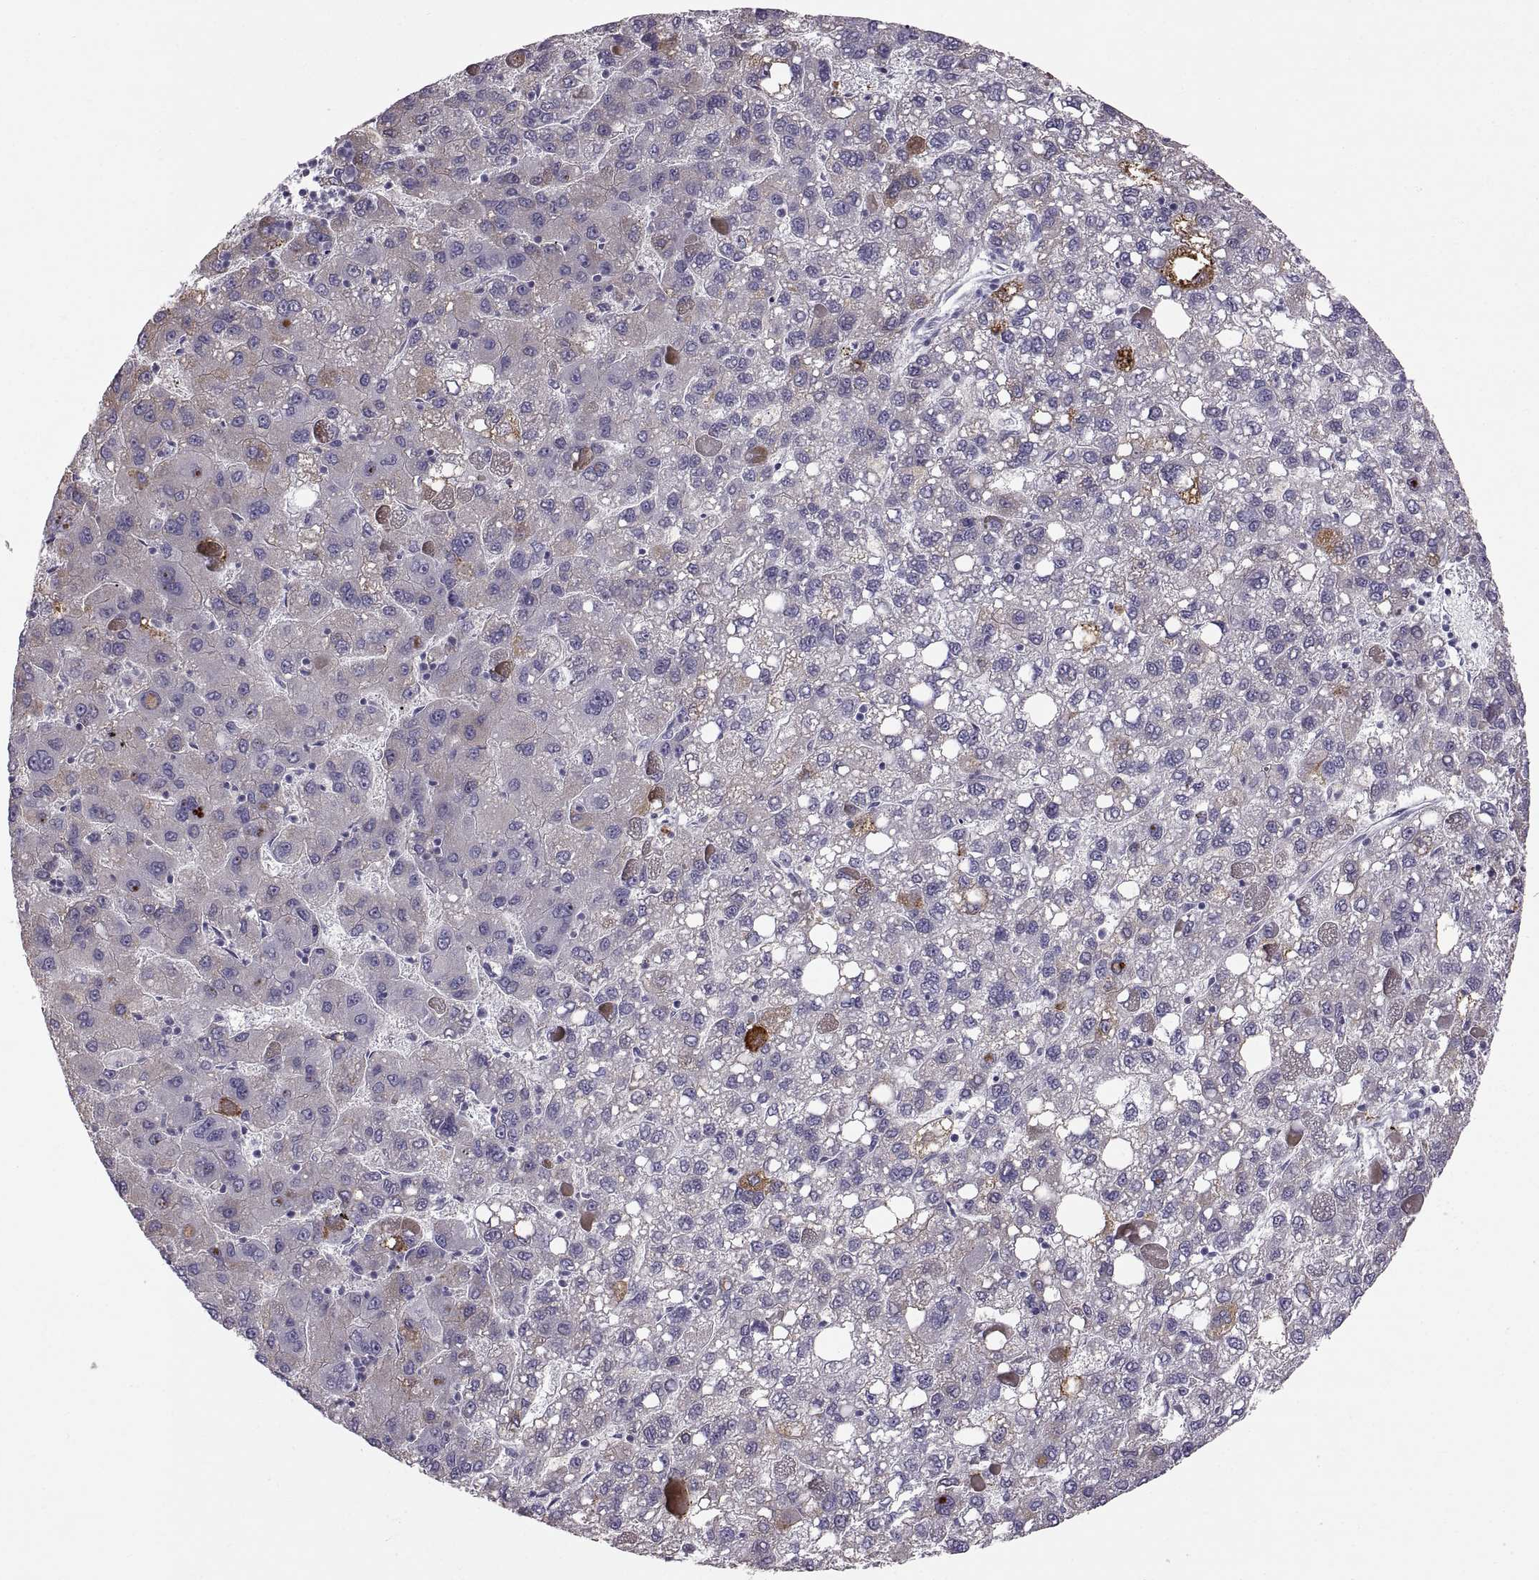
{"staining": {"intensity": "moderate", "quantity": "<25%", "location": "cytoplasmic/membranous"}, "tissue": "liver cancer", "cell_type": "Tumor cells", "image_type": "cancer", "snomed": [{"axis": "morphology", "description": "Carcinoma, Hepatocellular, NOS"}, {"axis": "topography", "description": "Liver"}], "caption": "High-magnification brightfield microscopy of liver hepatocellular carcinoma stained with DAB (brown) and counterstained with hematoxylin (blue). tumor cells exhibit moderate cytoplasmic/membranous staining is identified in about<25% of cells.", "gene": "WFDC8", "patient": {"sex": "female", "age": 82}}